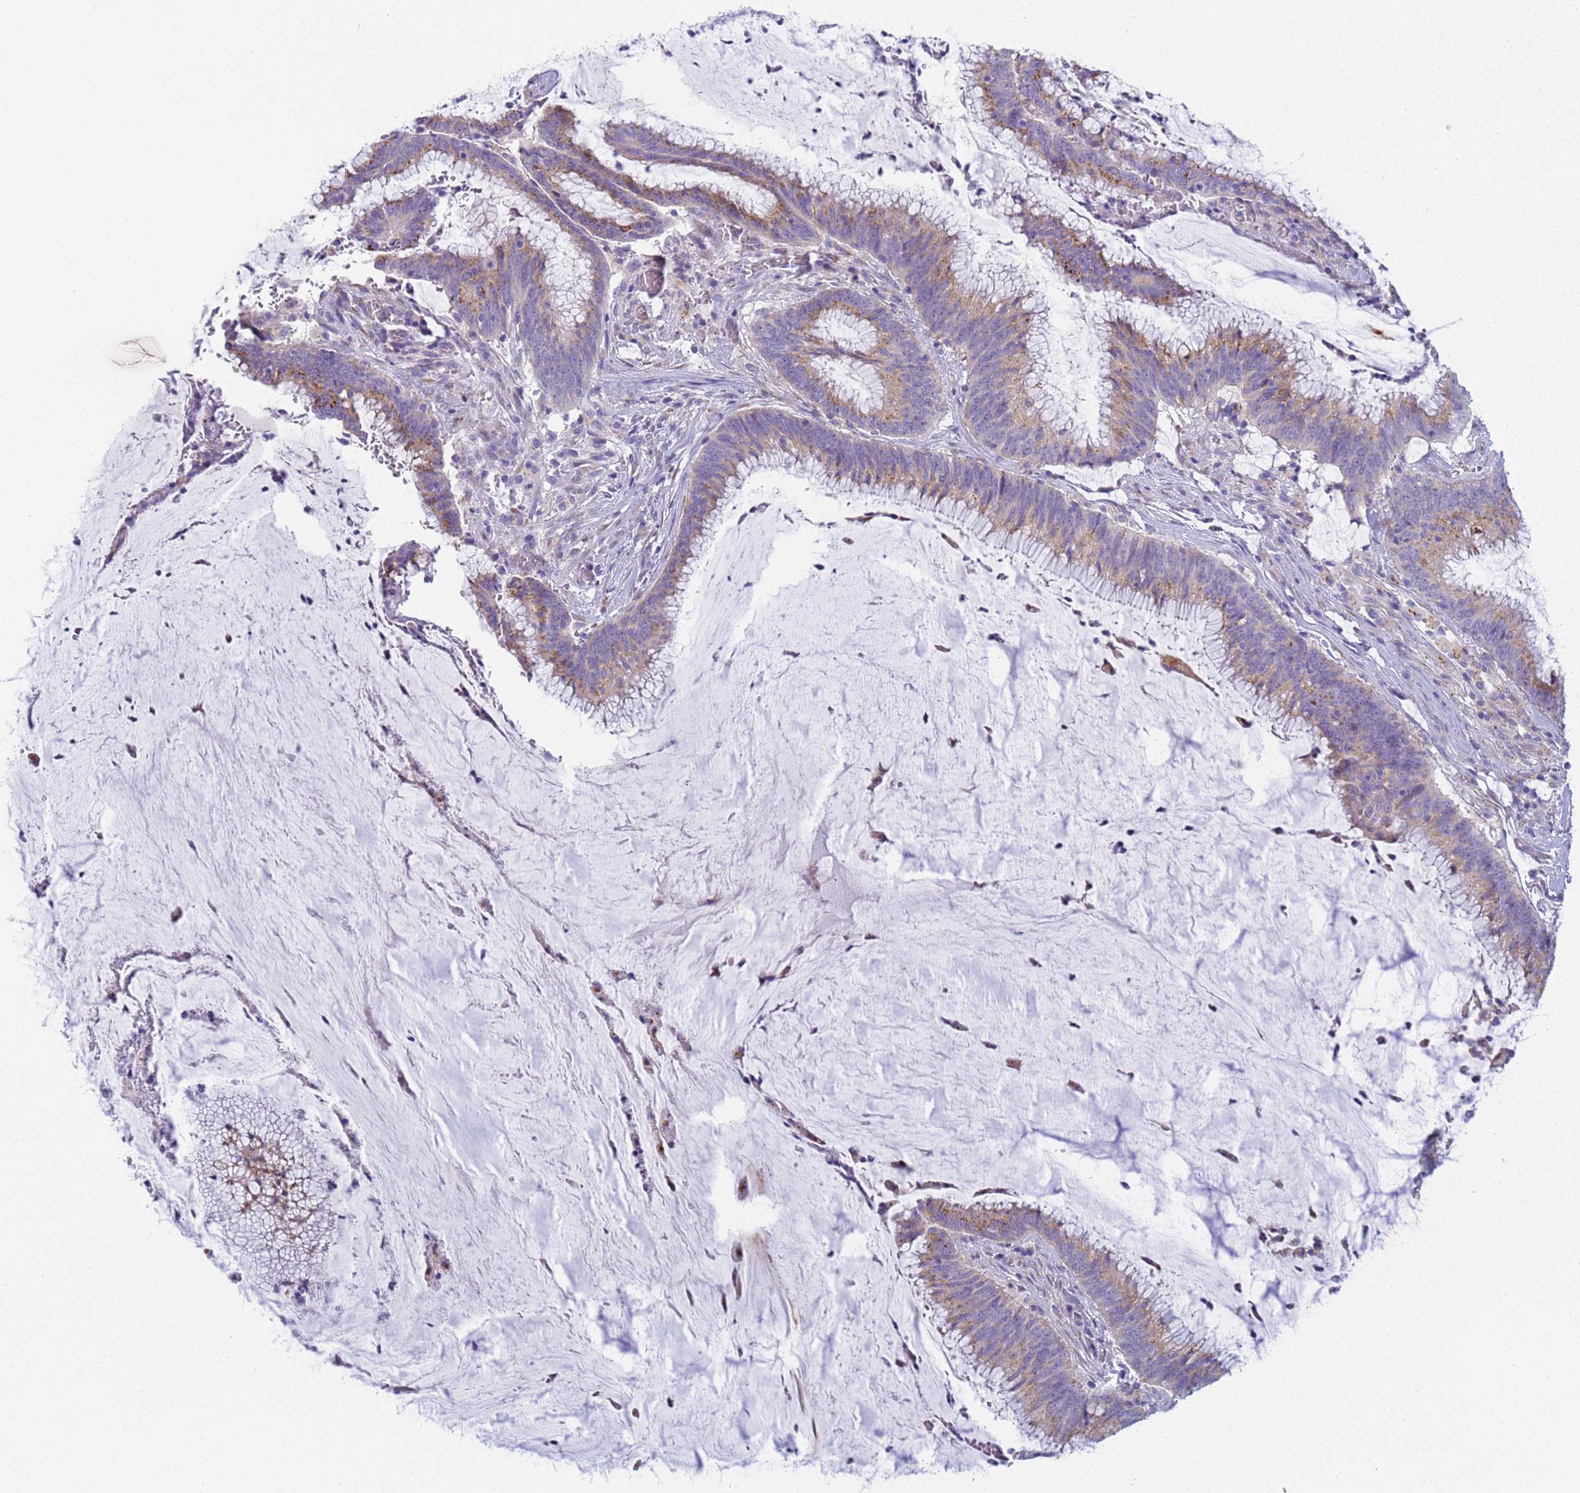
{"staining": {"intensity": "moderate", "quantity": ">75%", "location": "cytoplasmic/membranous"}, "tissue": "colorectal cancer", "cell_type": "Tumor cells", "image_type": "cancer", "snomed": [{"axis": "morphology", "description": "Adenocarcinoma, NOS"}, {"axis": "topography", "description": "Rectum"}], "caption": "This is an image of immunohistochemistry (IHC) staining of colorectal adenocarcinoma, which shows moderate positivity in the cytoplasmic/membranous of tumor cells.", "gene": "CR1", "patient": {"sex": "female", "age": 77}}